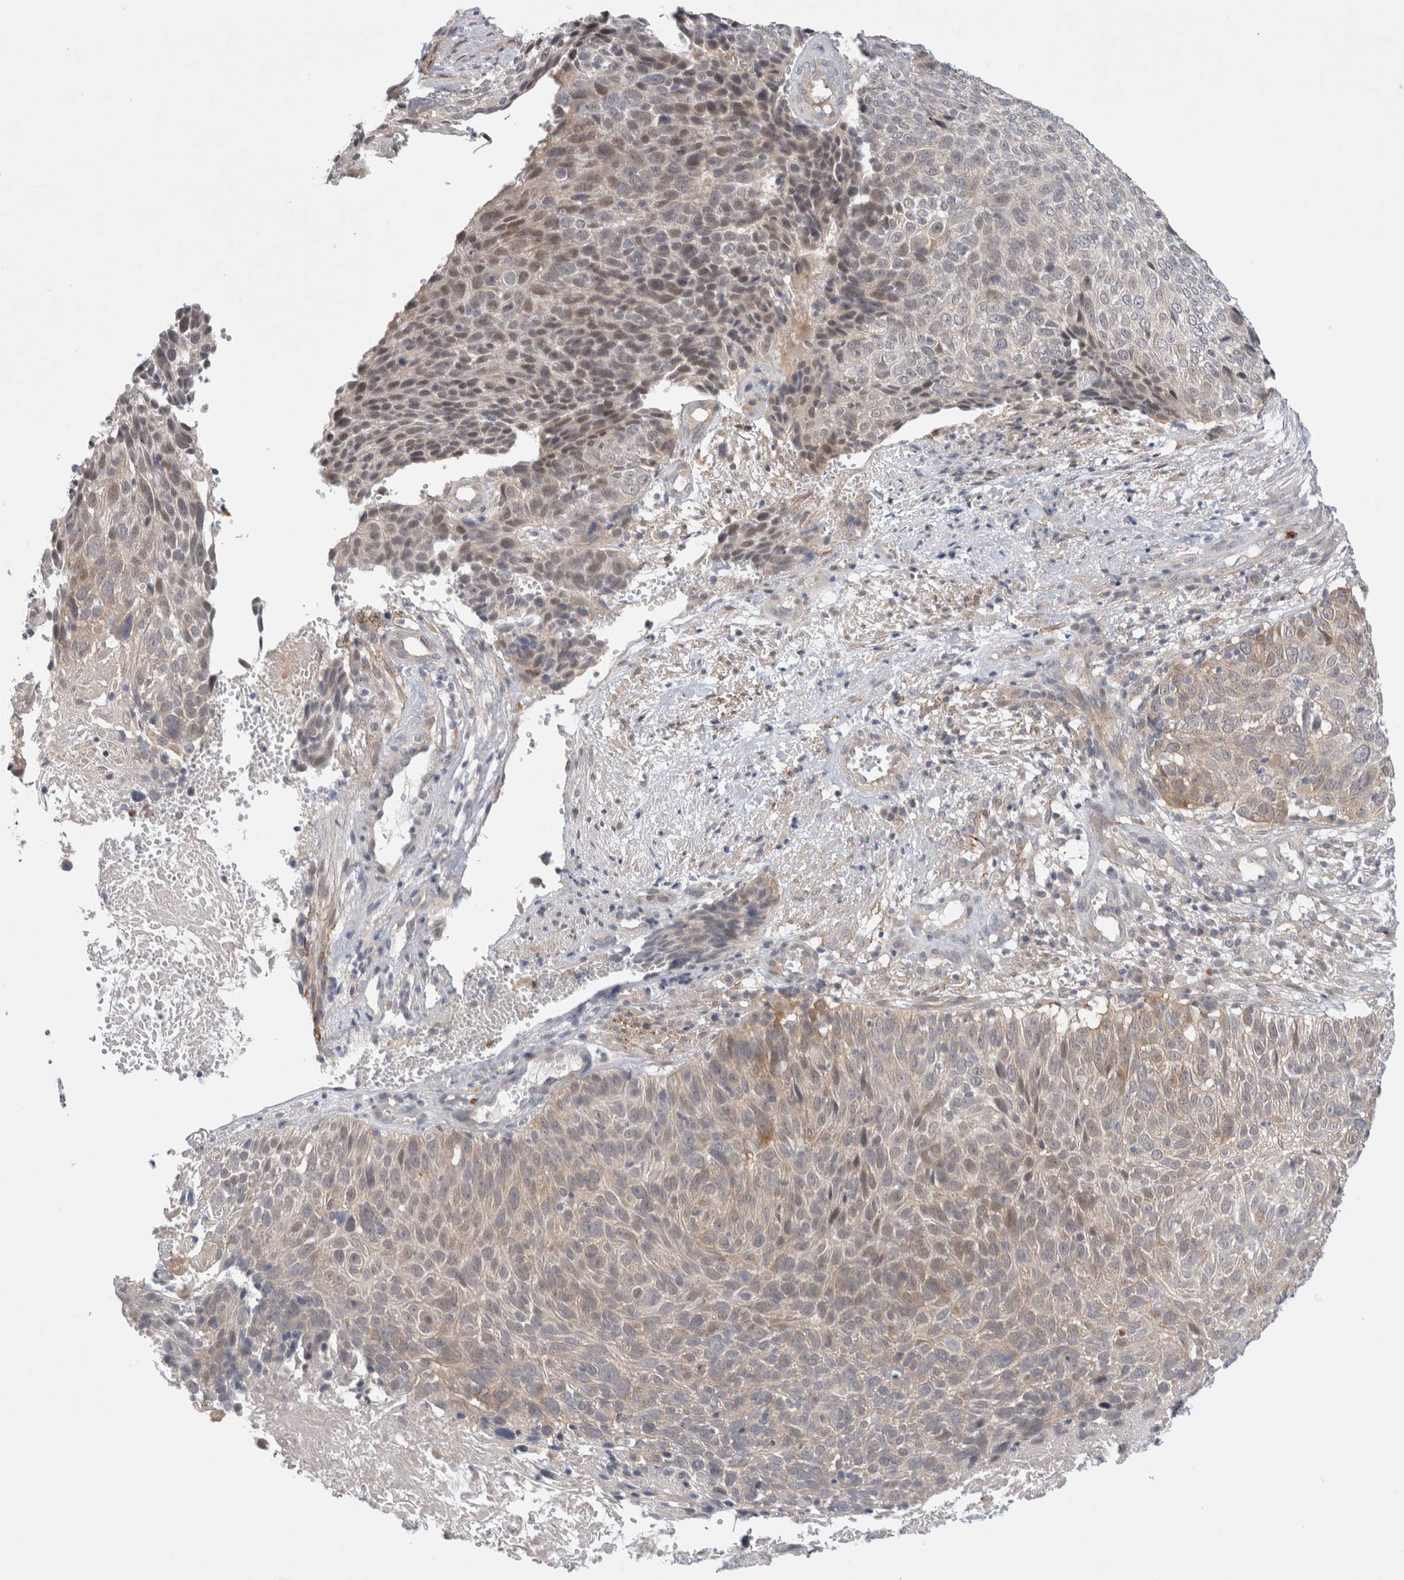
{"staining": {"intensity": "weak", "quantity": "<25%", "location": "cytoplasmic/membranous"}, "tissue": "cervical cancer", "cell_type": "Tumor cells", "image_type": "cancer", "snomed": [{"axis": "morphology", "description": "Squamous cell carcinoma, NOS"}, {"axis": "topography", "description": "Cervix"}], "caption": "The histopathology image displays no staining of tumor cells in squamous cell carcinoma (cervical).", "gene": "GSDMB", "patient": {"sex": "female", "age": 74}}